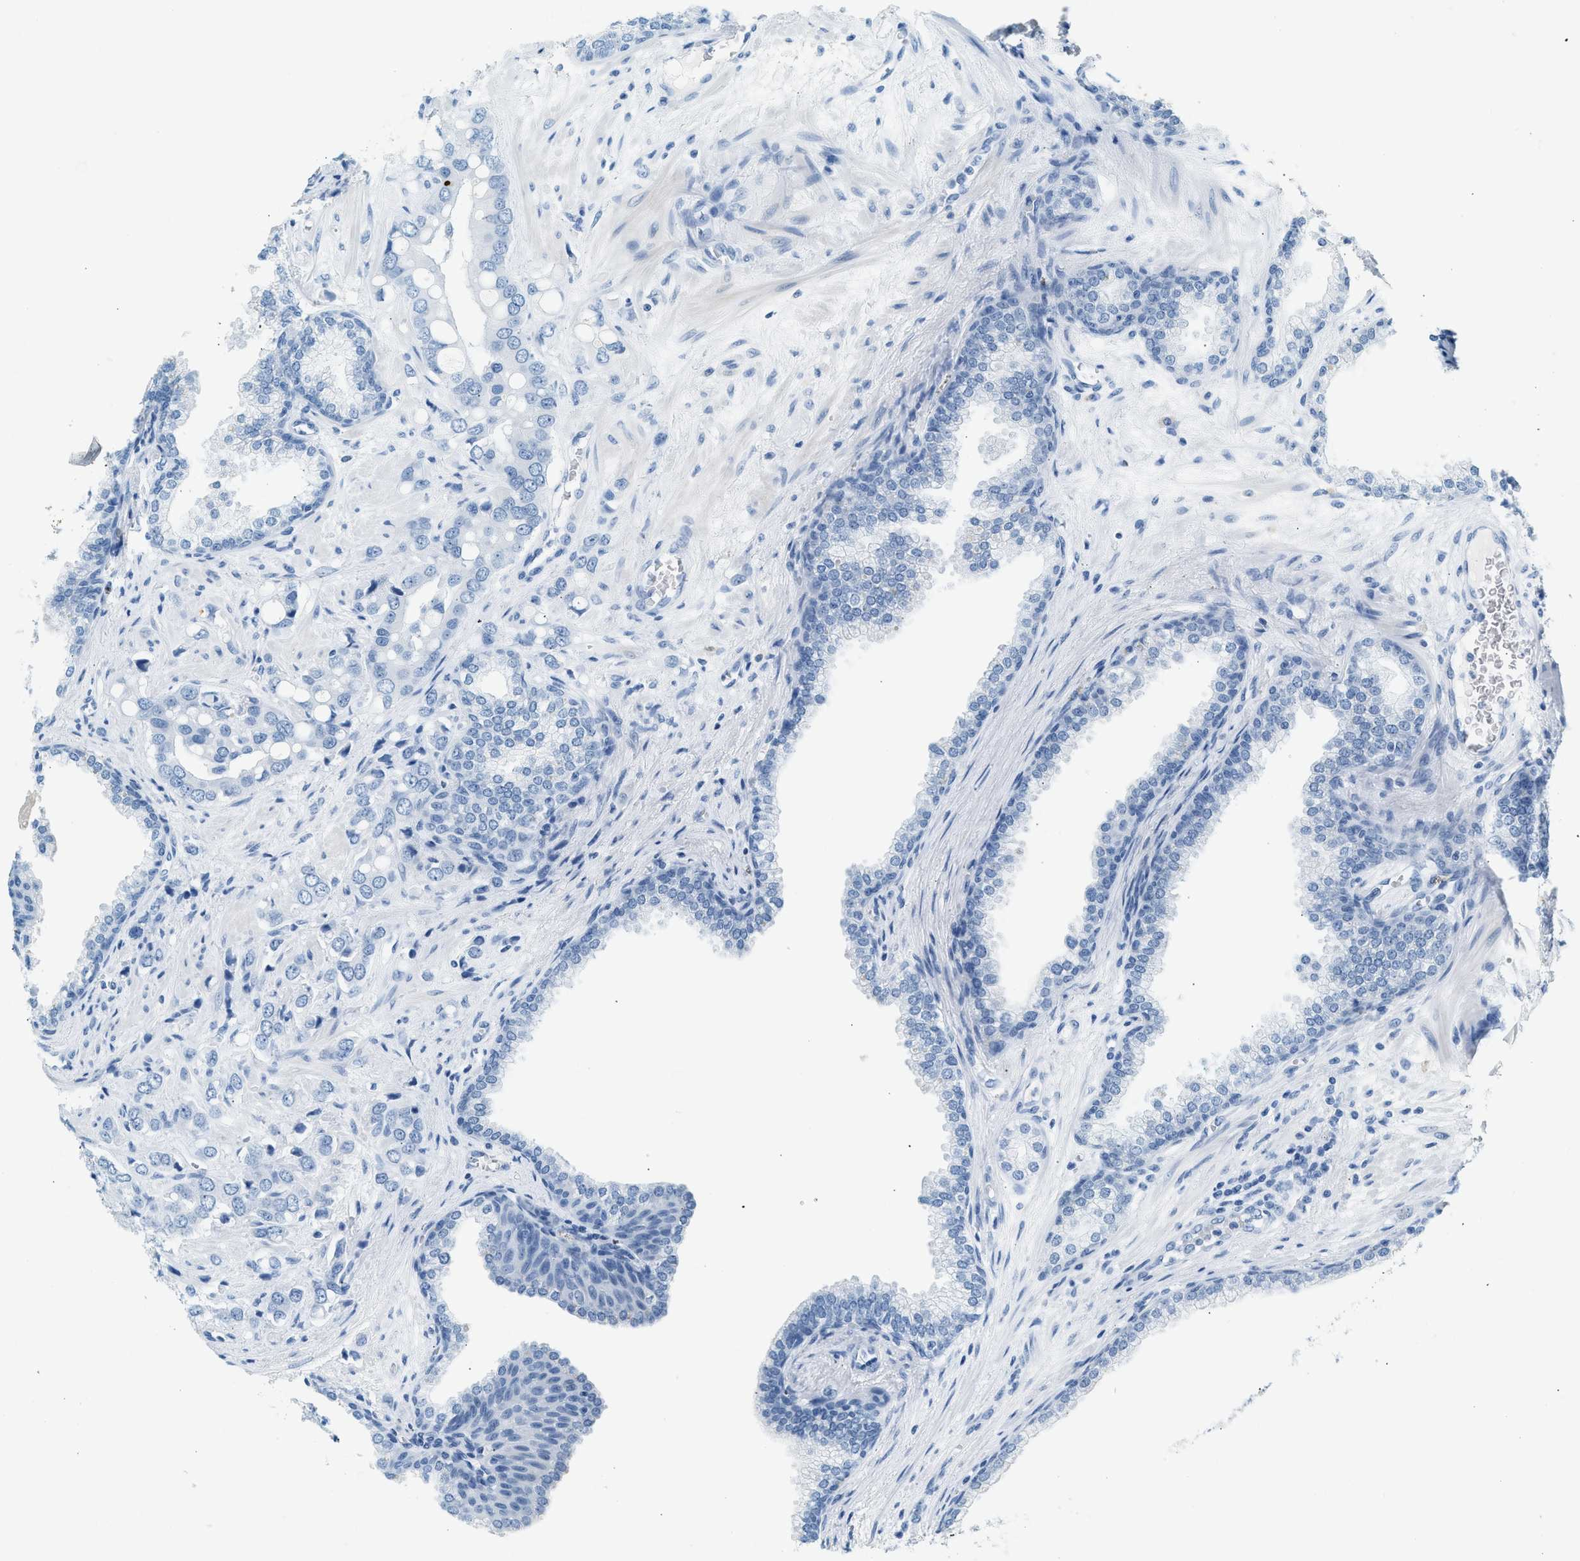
{"staining": {"intensity": "negative", "quantity": "none", "location": "none"}, "tissue": "prostate cancer", "cell_type": "Tumor cells", "image_type": "cancer", "snomed": [{"axis": "morphology", "description": "Adenocarcinoma, High grade"}, {"axis": "topography", "description": "Prostate"}], "caption": "A histopathology image of prostate high-grade adenocarcinoma stained for a protein exhibits no brown staining in tumor cells.", "gene": "HHATL", "patient": {"sex": "male", "age": 52}}